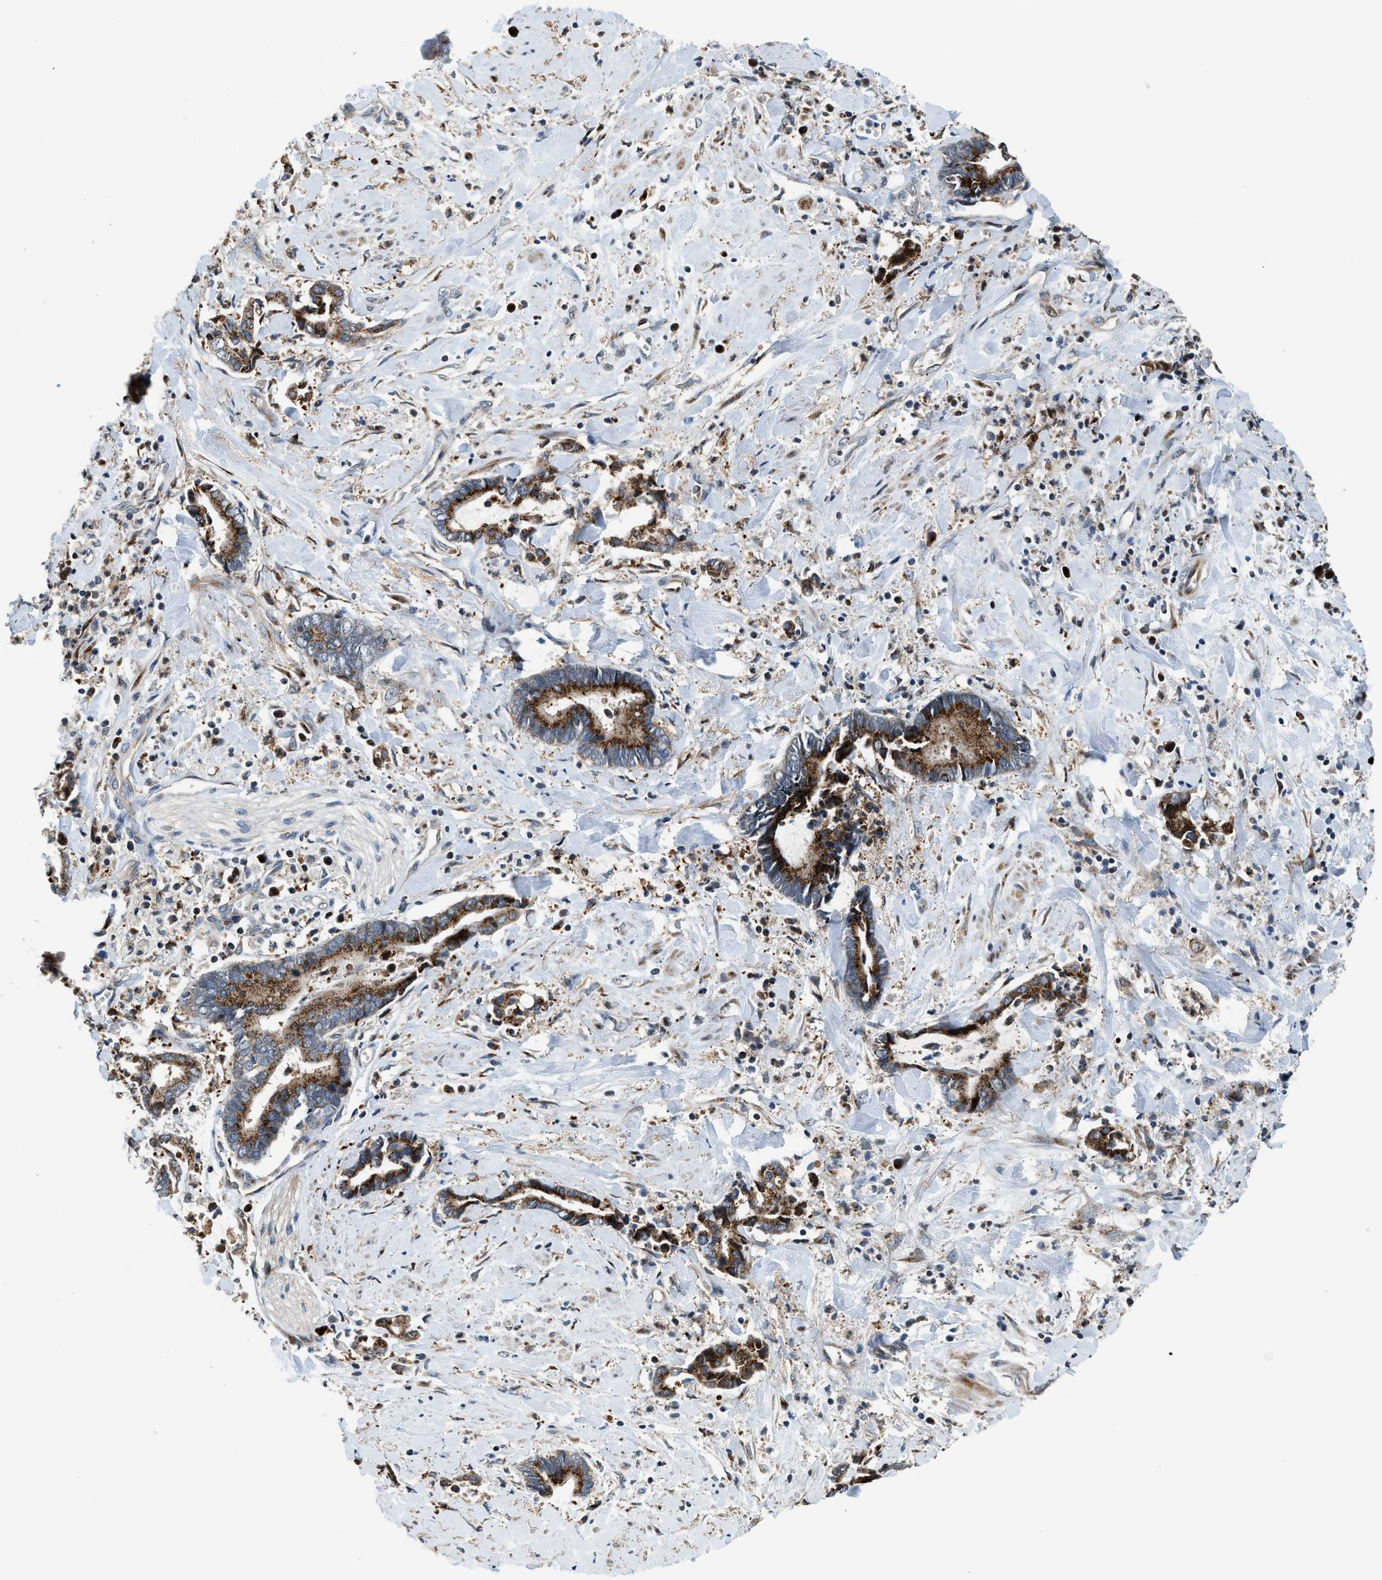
{"staining": {"intensity": "strong", "quantity": ">75%", "location": "cytoplasmic/membranous"}, "tissue": "cervical cancer", "cell_type": "Tumor cells", "image_type": "cancer", "snomed": [{"axis": "morphology", "description": "Adenocarcinoma, NOS"}, {"axis": "topography", "description": "Cervix"}], "caption": "Protein analysis of cervical cancer (adenocarcinoma) tissue demonstrates strong cytoplasmic/membranous expression in approximately >75% of tumor cells.", "gene": "FUT8", "patient": {"sex": "female", "age": 44}}